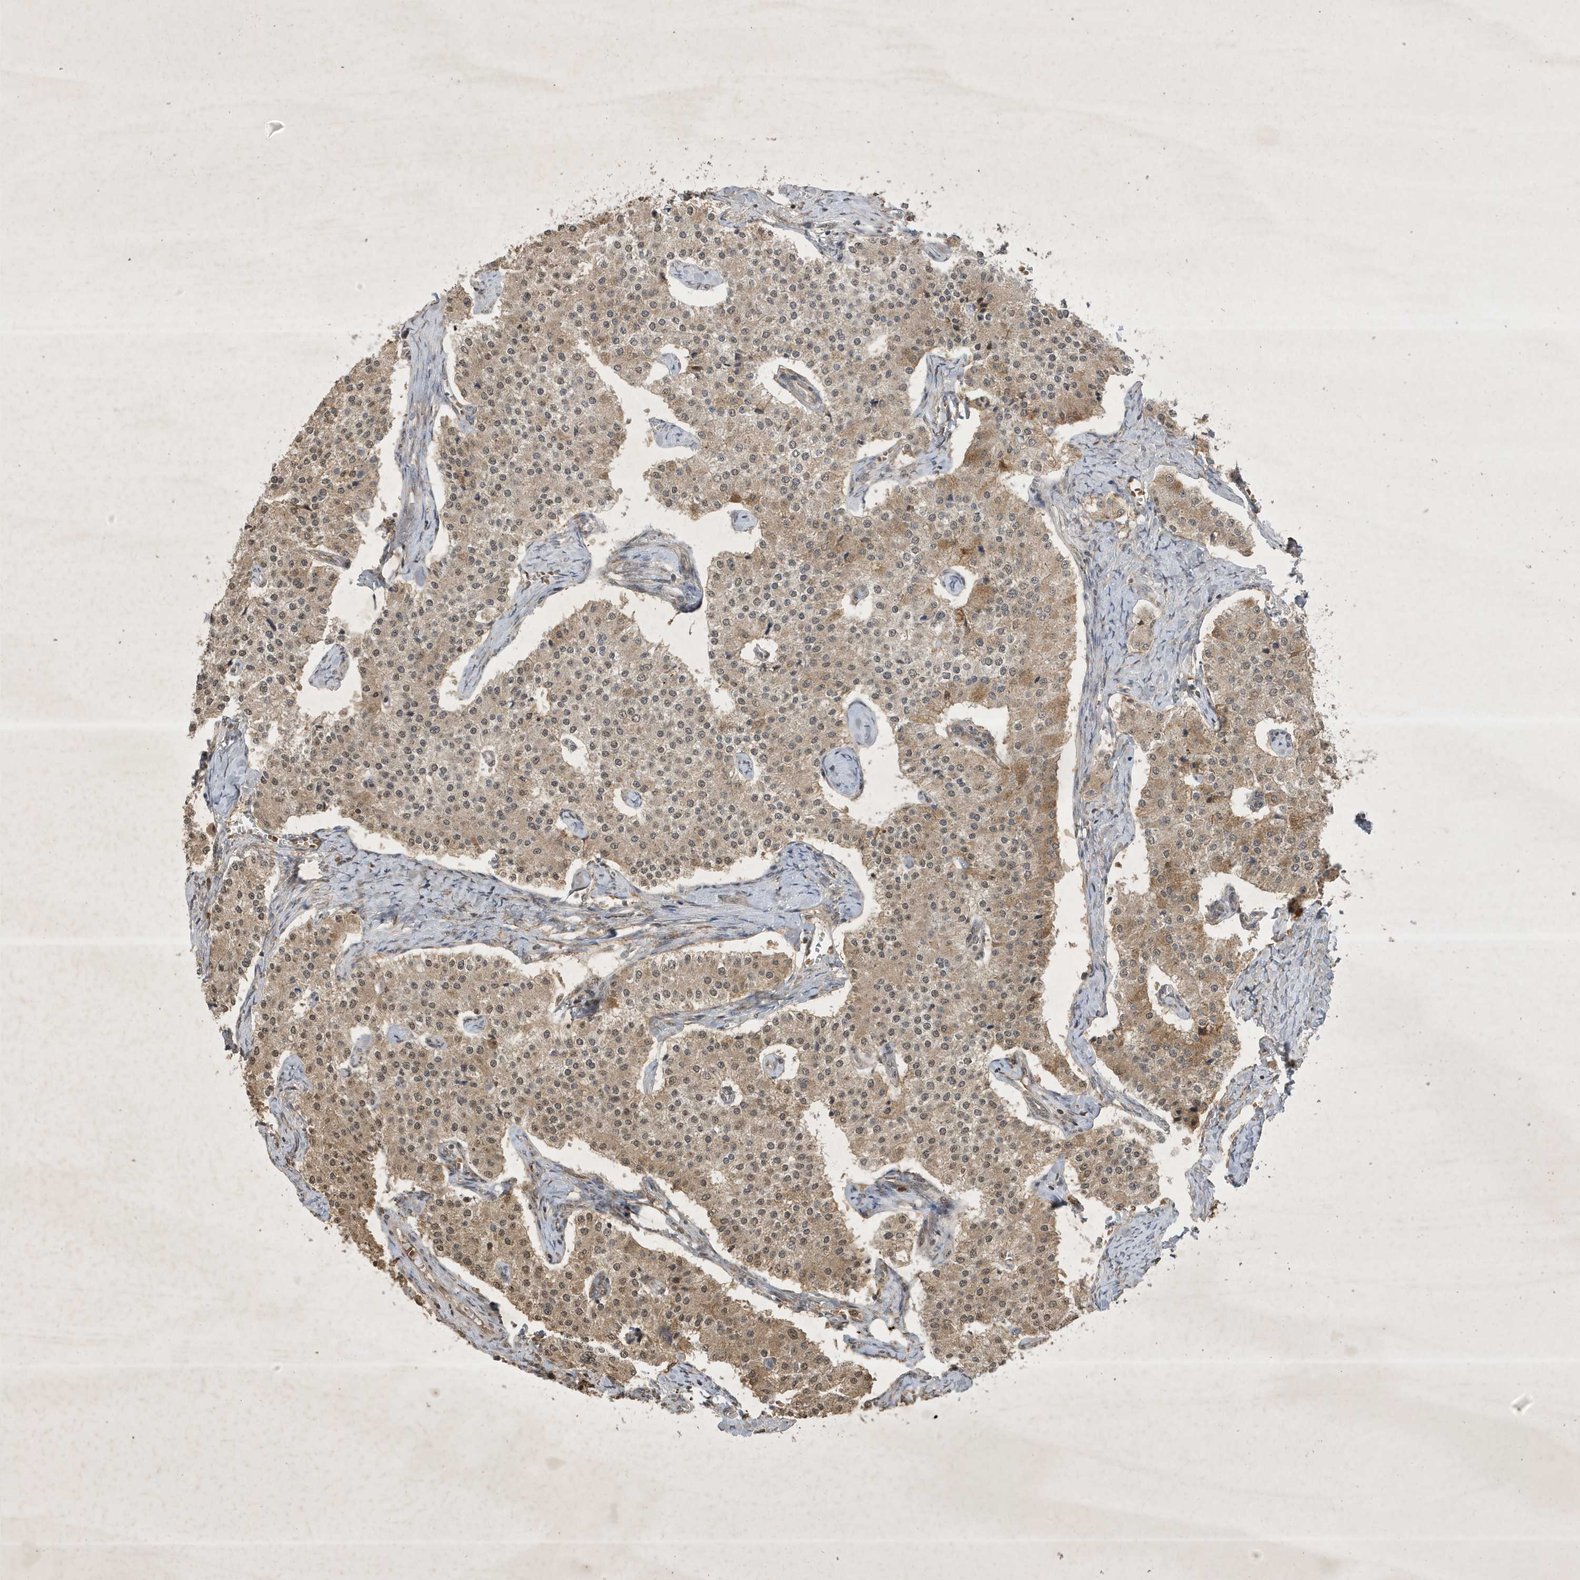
{"staining": {"intensity": "moderate", "quantity": ">75%", "location": "cytoplasmic/membranous,nuclear"}, "tissue": "carcinoid", "cell_type": "Tumor cells", "image_type": "cancer", "snomed": [{"axis": "morphology", "description": "Carcinoid, malignant, NOS"}, {"axis": "topography", "description": "Colon"}], "caption": "Immunohistochemical staining of carcinoid (malignant) demonstrates moderate cytoplasmic/membranous and nuclear protein expression in about >75% of tumor cells.", "gene": "STX10", "patient": {"sex": "female", "age": 52}}